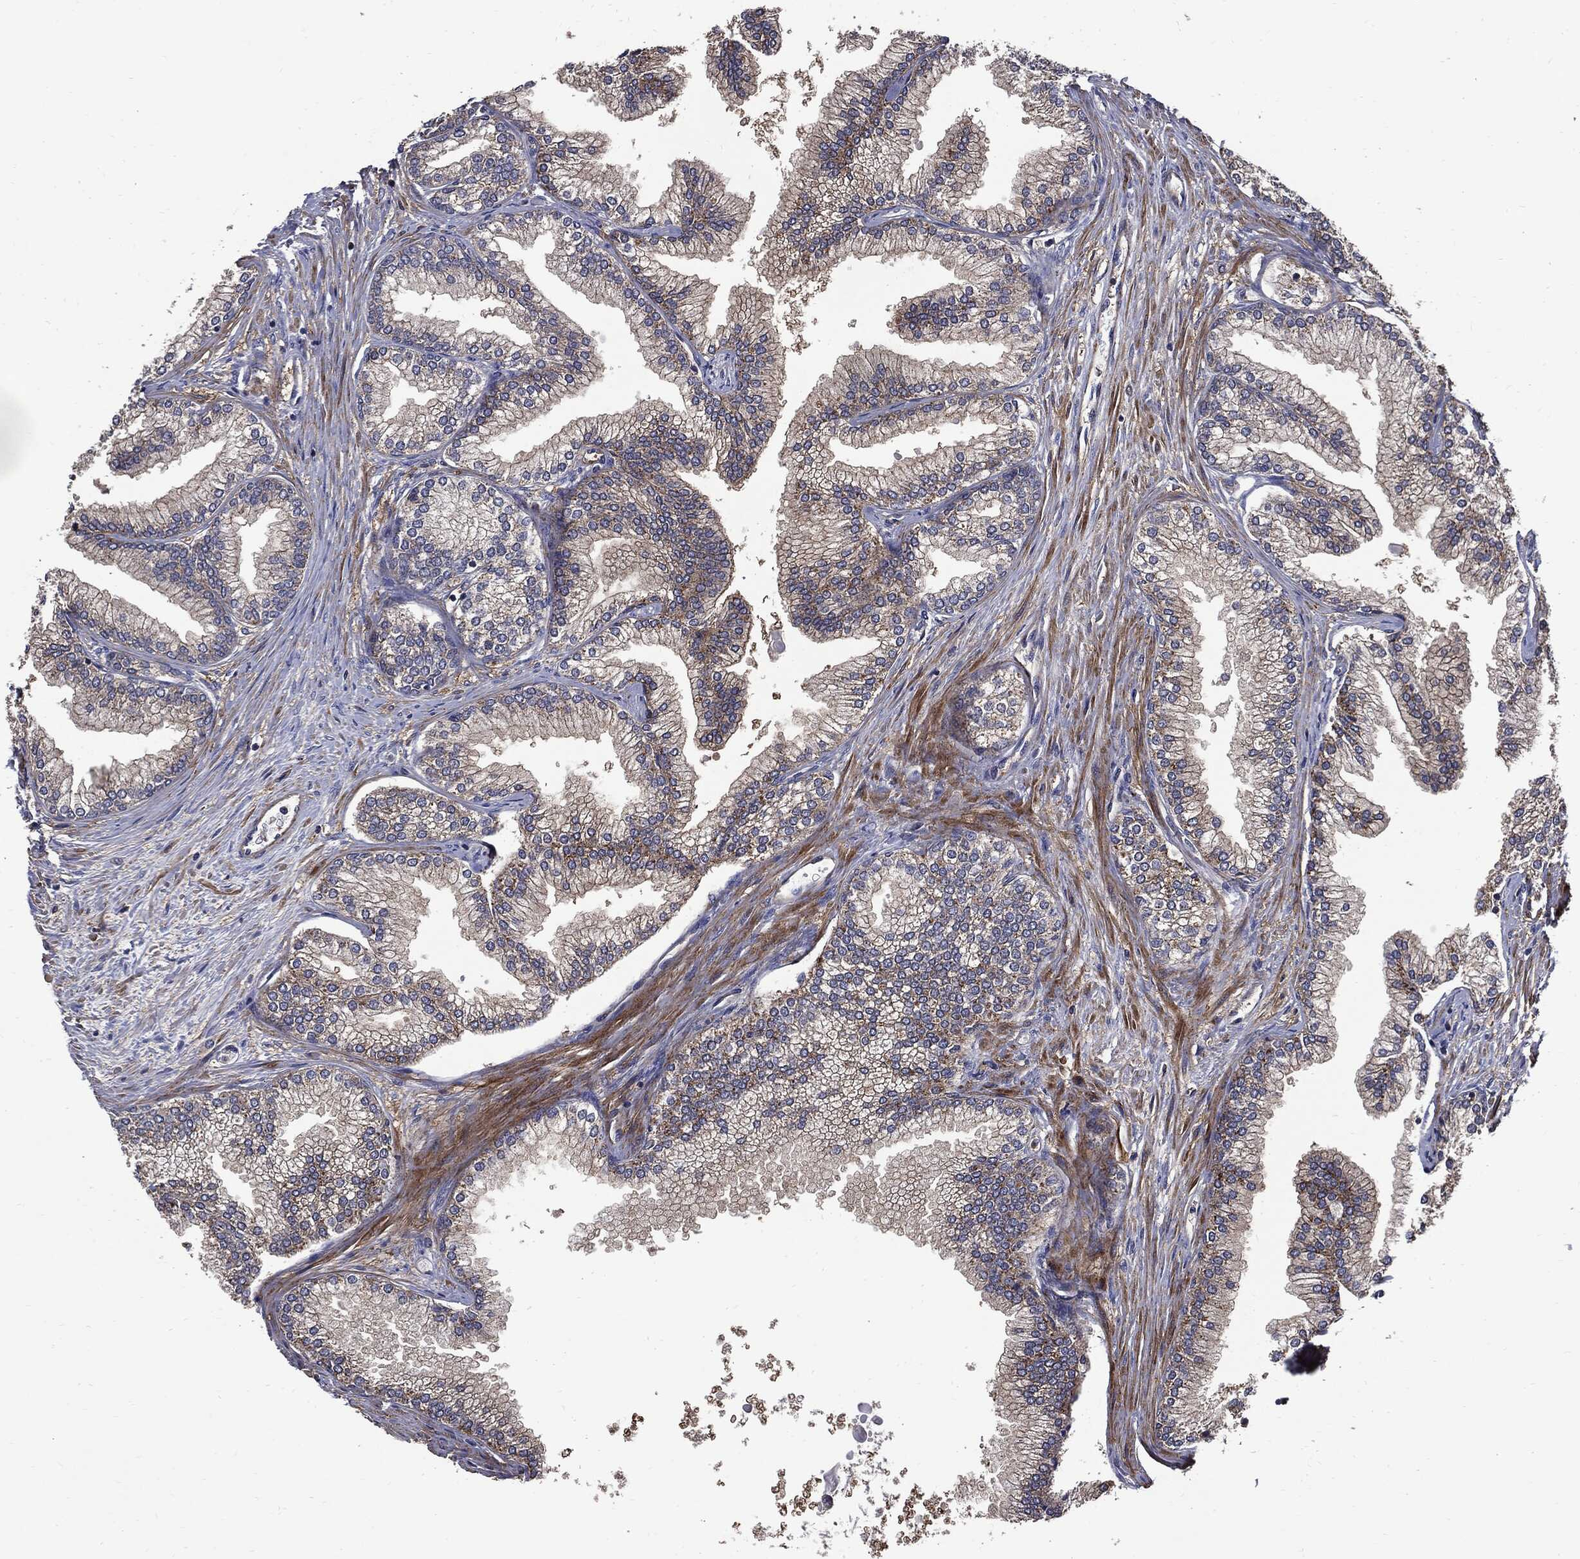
{"staining": {"intensity": "negative", "quantity": "none", "location": "none"}, "tissue": "prostate", "cell_type": "Glandular cells", "image_type": "normal", "snomed": [{"axis": "morphology", "description": "Normal tissue, NOS"}, {"axis": "topography", "description": "Prostate"}], "caption": "Immunohistochemistry image of benign prostate: human prostate stained with DAB (3,3'-diaminobenzidine) displays no significant protein positivity in glandular cells. Nuclei are stained in blue.", "gene": "PDCD6IP", "patient": {"sex": "male", "age": 72}}